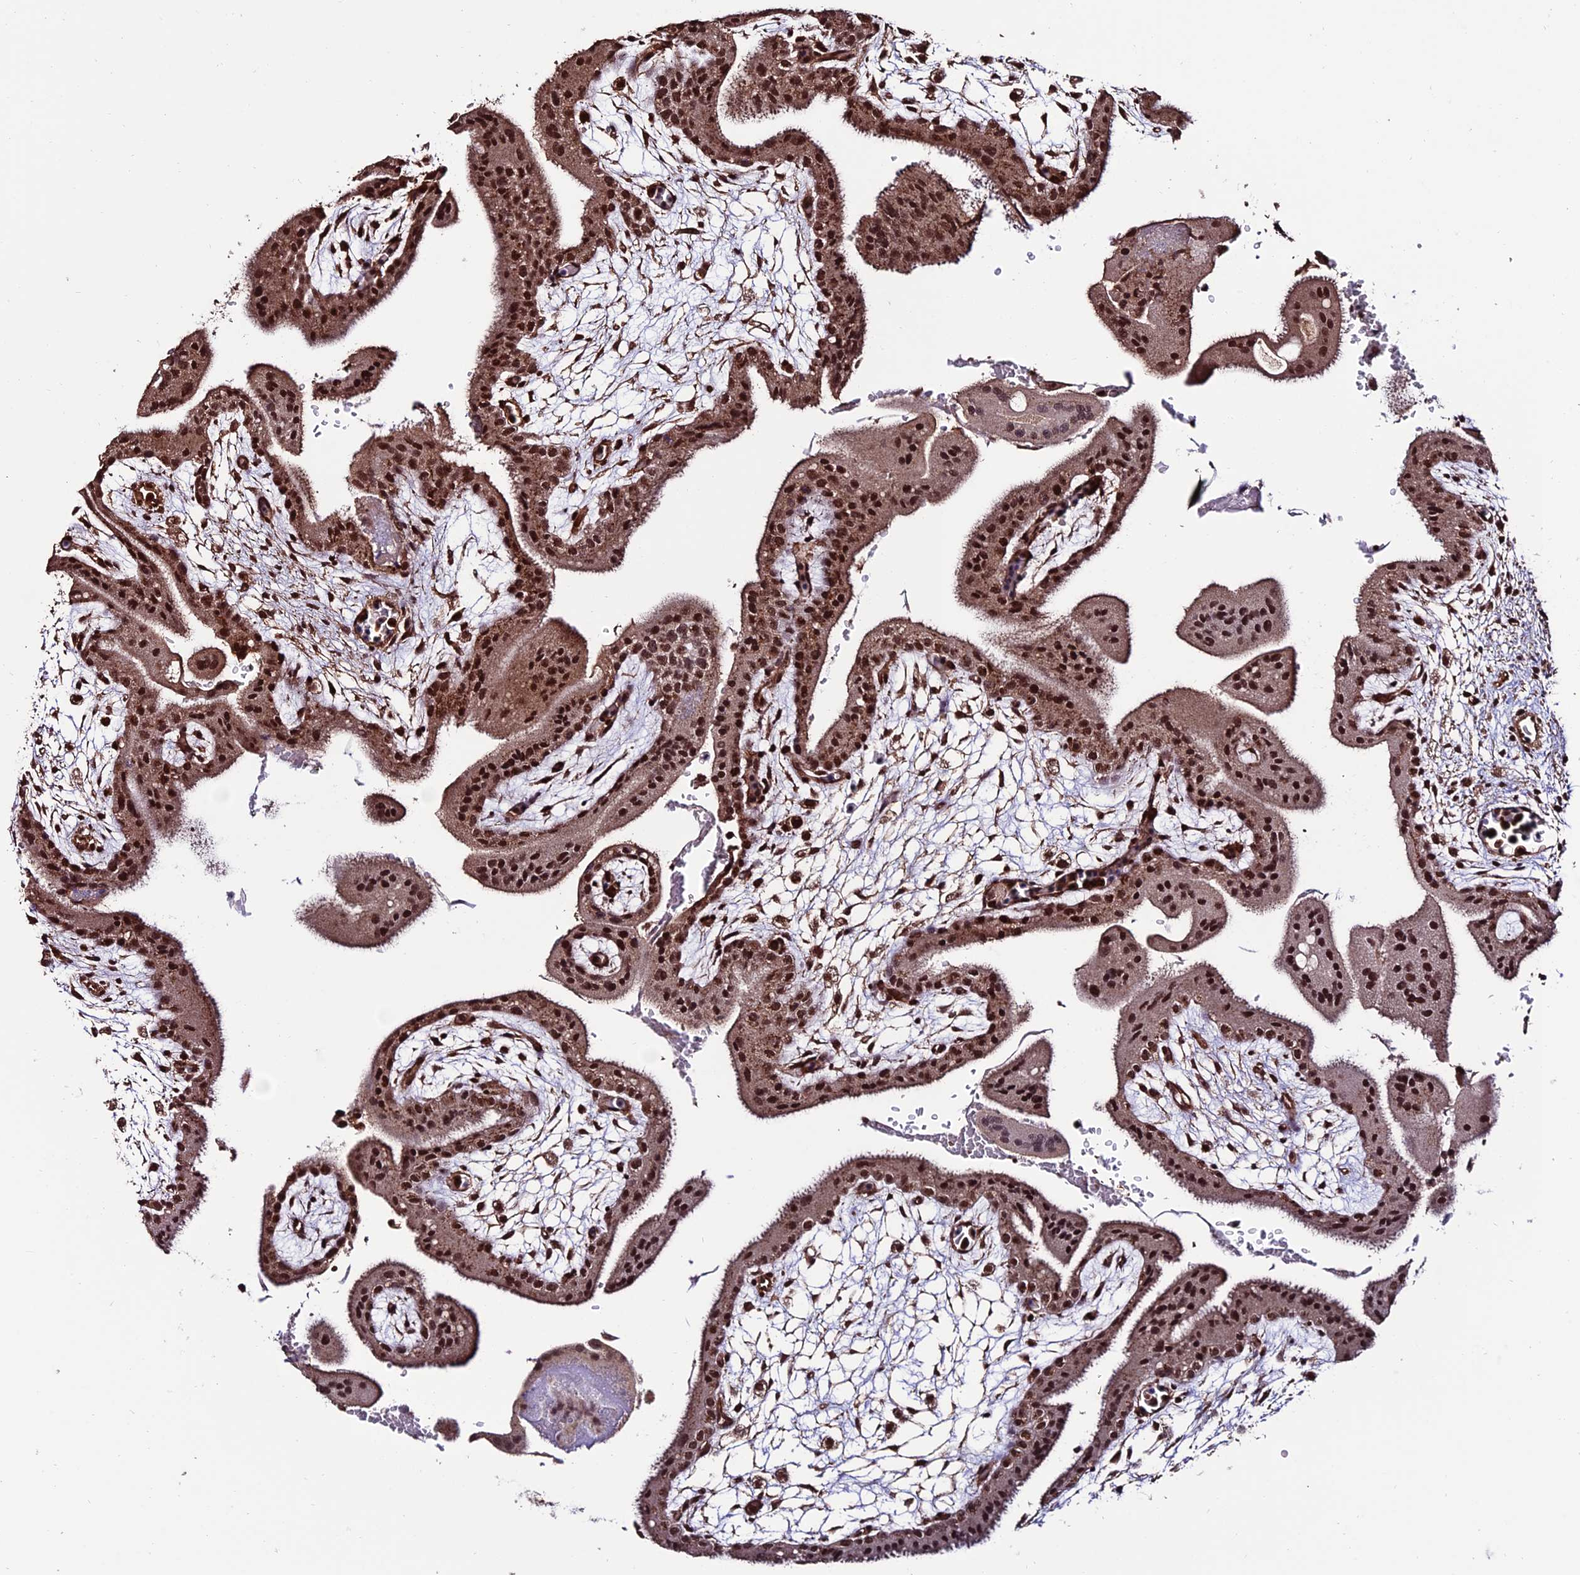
{"staining": {"intensity": "strong", "quantity": ">75%", "location": "cytoplasmic/membranous,nuclear"}, "tissue": "placenta", "cell_type": "Decidual cells", "image_type": "normal", "snomed": [{"axis": "morphology", "description": "Normal tissue, NOS"}, {"axis": "topography", "description": "Placenta"}], "caption": "Normal placenta reveals strong cytoplasmic/membranous,nuclear expression in approximately >75% of decidual cells, visualized by immunohistochemistry. The protein of interest is shown in brown color, while the nuclei are stained blue.", "gene": "CABIN1", "patient": {"sex": "female", "age": 35}}